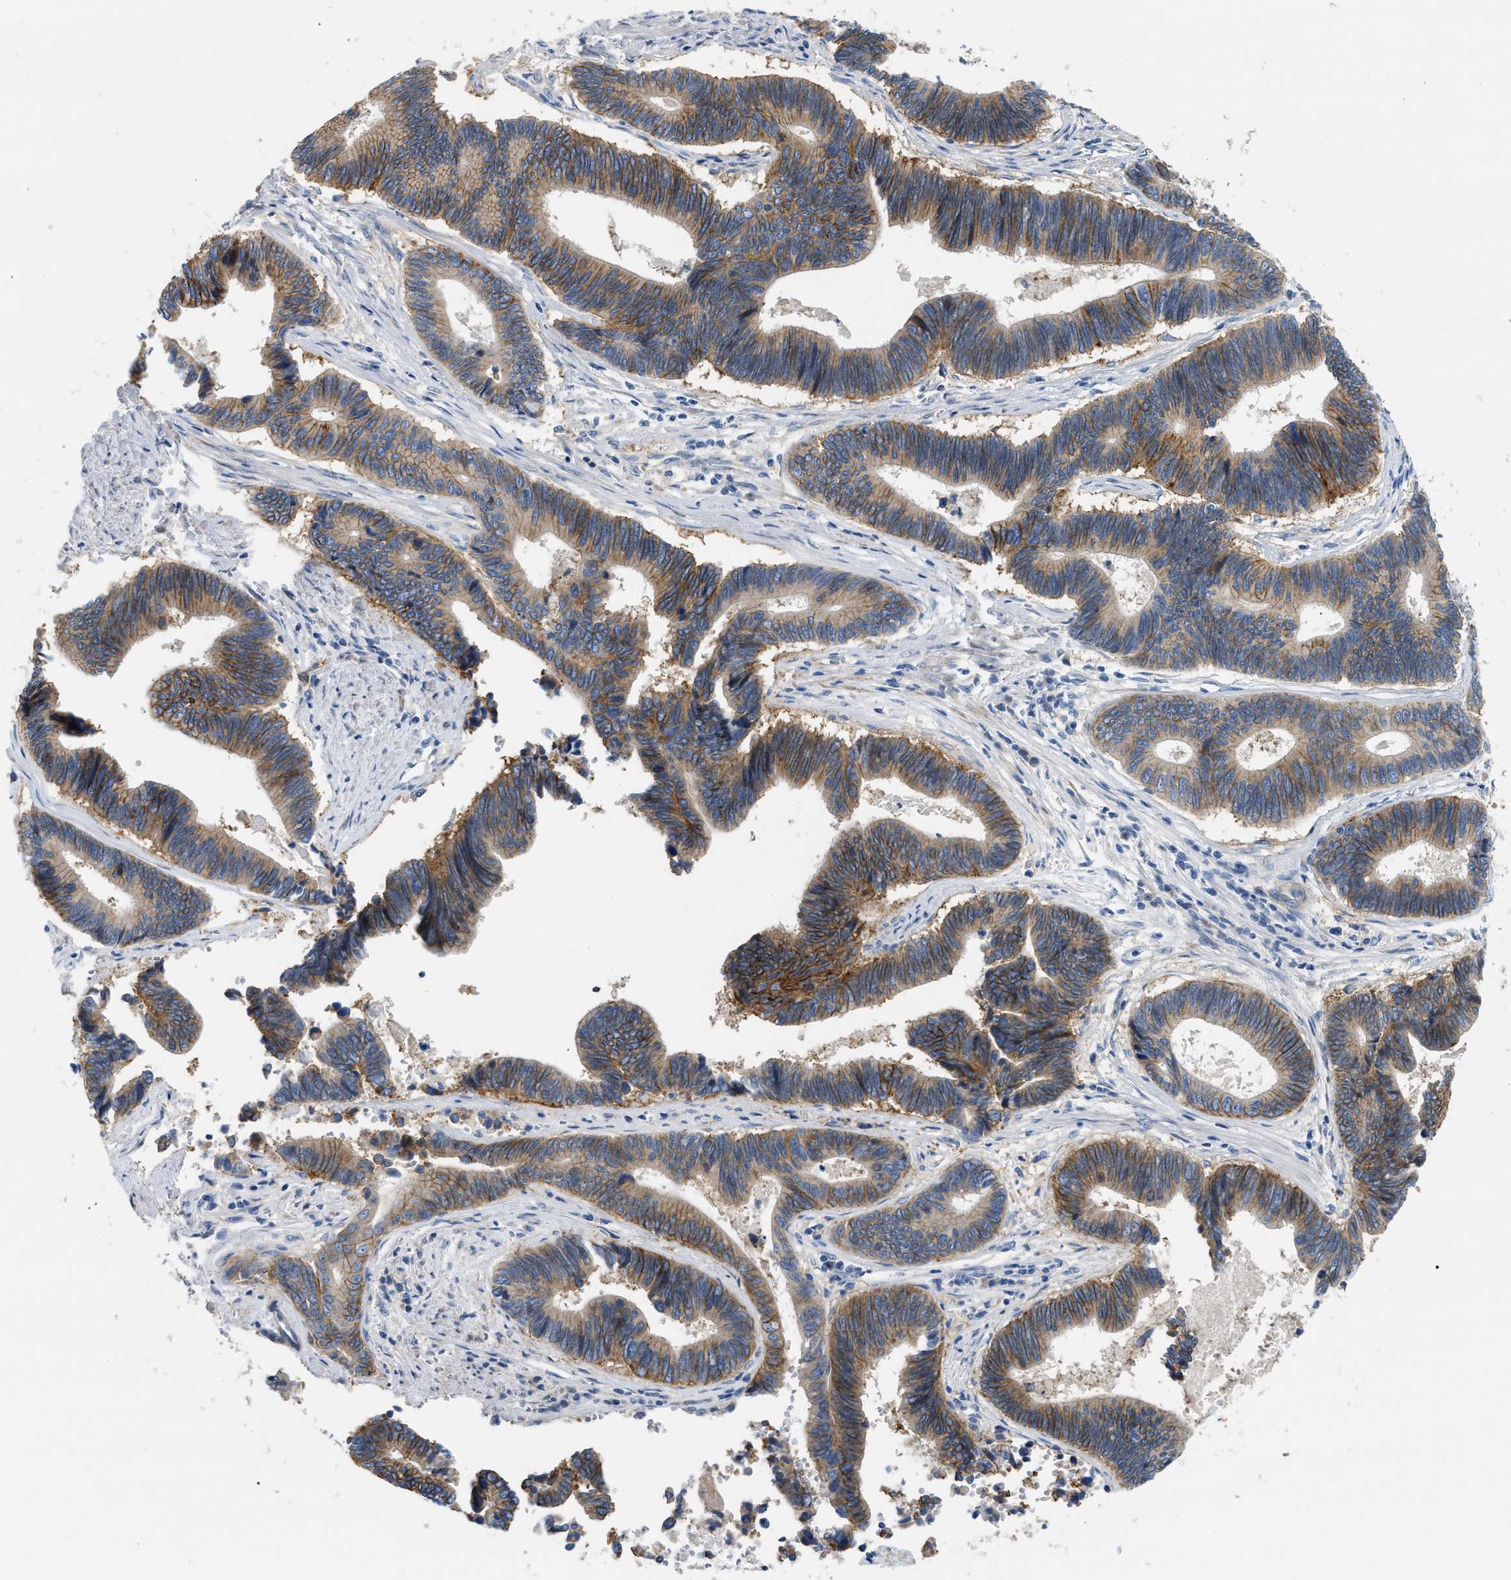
{"staining": {"intensity": "moderate", "quantity": ">75%", "location": "cytoplasmic/membranous"}, "tissue": "pancreatic cancer", "cell_type": "Tumor cells", "image_type": "cancer", "snomed": [{"axis": "morphology", "description": "Adenocarcinoma, NOS"}, {"axis": "topography", "description": "Pancreas"}], "caption": "There is medium levels of moderate cytoplasmic/membranous expression in tumor cells of pancreatic cancer (adenocarcinoma), as demonstrated by immunohistochemical staining (brown color).", "gene": "DHX58", "patient": {"sex": "female", "age": 70}}